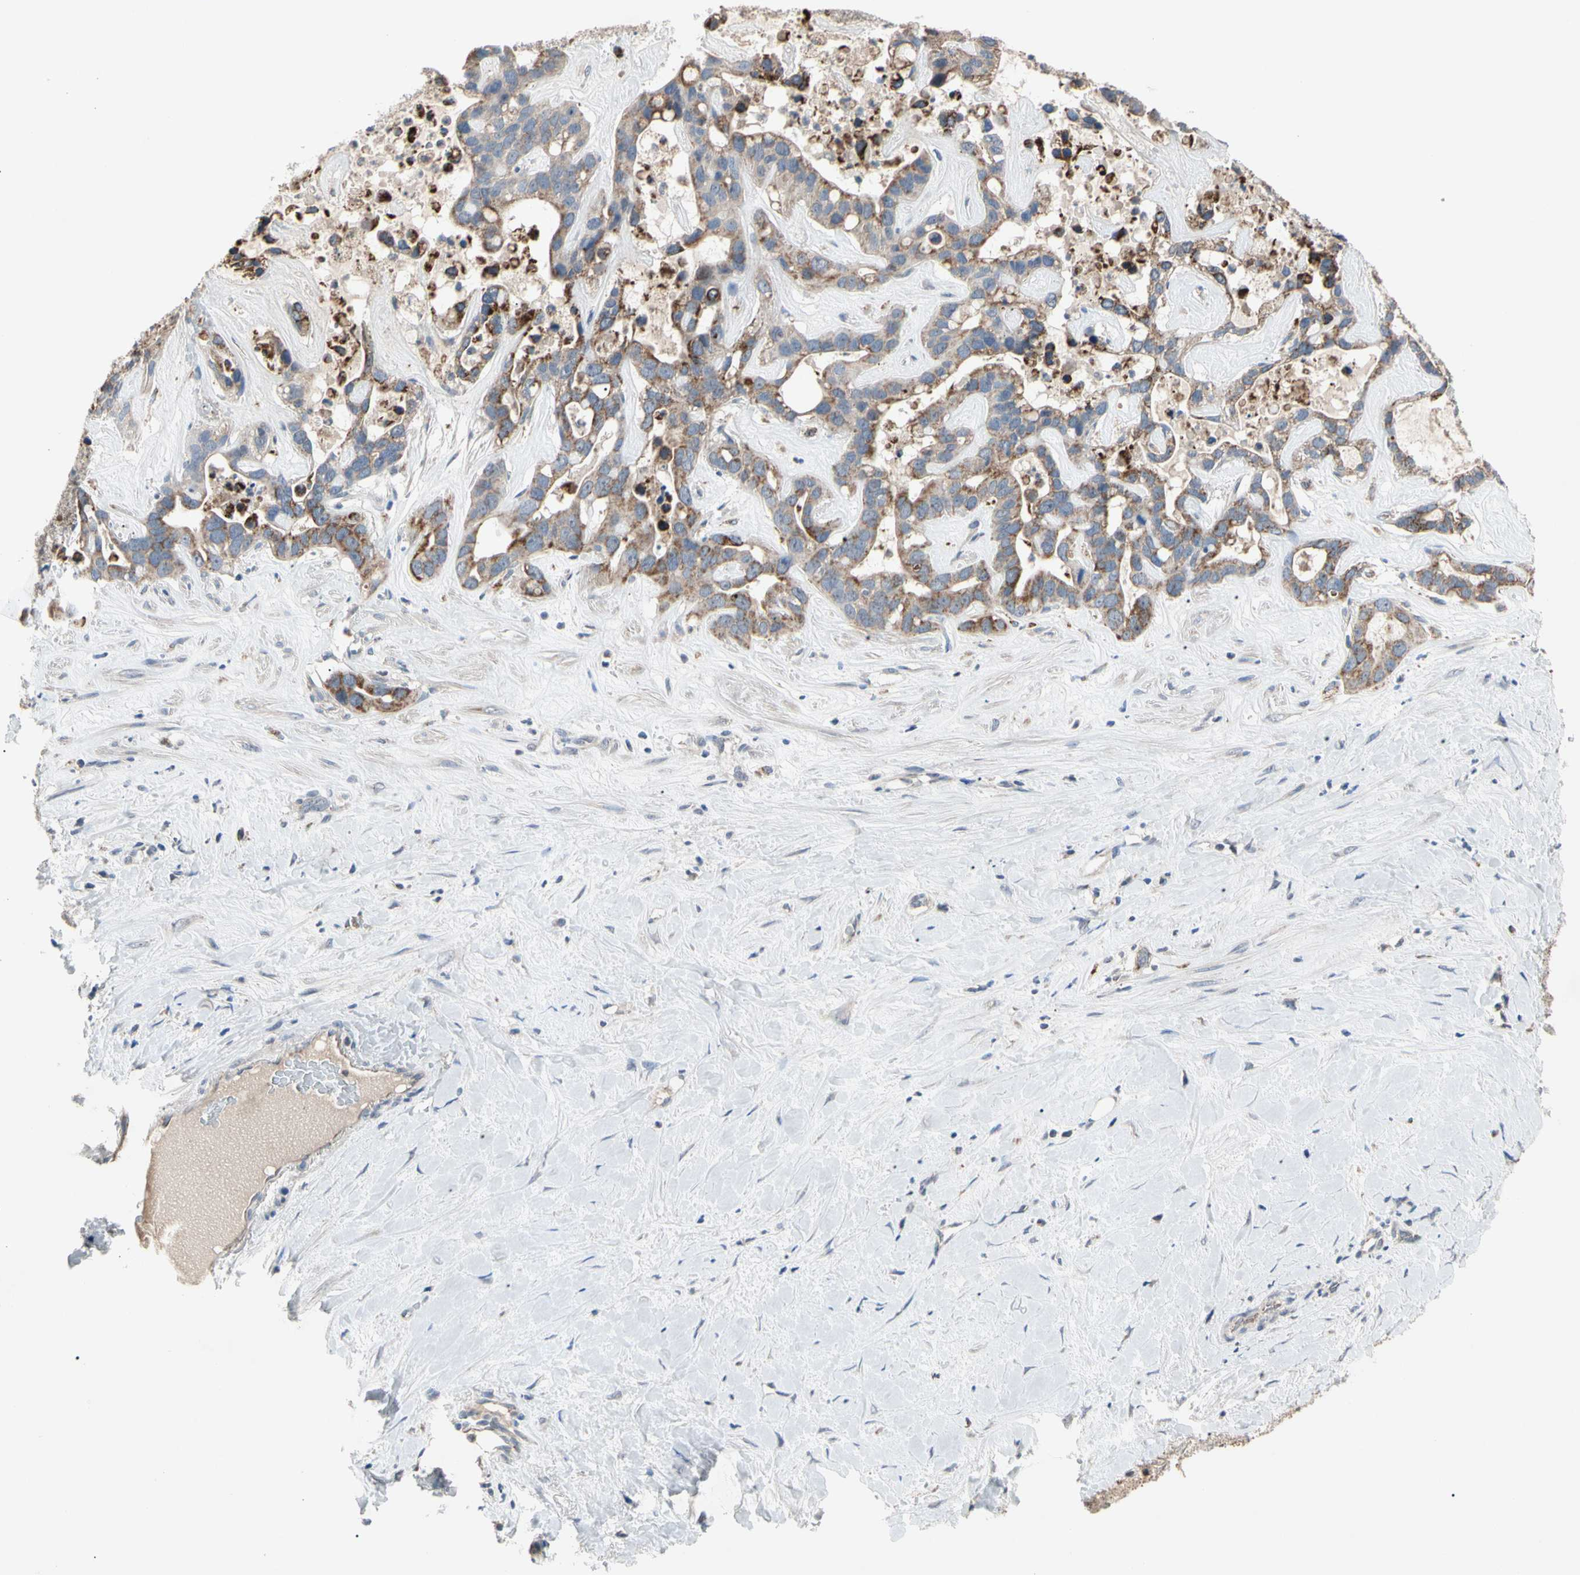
{"staining": {"intensity": "moderate", "quantity": ">75%", "location": "cytoplasmic/membranous"}, "tissue": "liver cancer", "cell_type": "Tumor cells", "image_type": "cancer", "snomed": [{"axis": "morphology", "description": "Cholangiocarcinoma"}, {"axis": "topography", "description": "Liver"}], "caption": "IHC (DAB (3,3'-diaminobenzidine)) staining of liver cancer (cholangiocarcinoma) displays moderate cytoplasmic/membranous protein staining in approximately >75% of tumor cells.", "gene": "GPD2", "patient": {"sex": "female", "age": 65}}